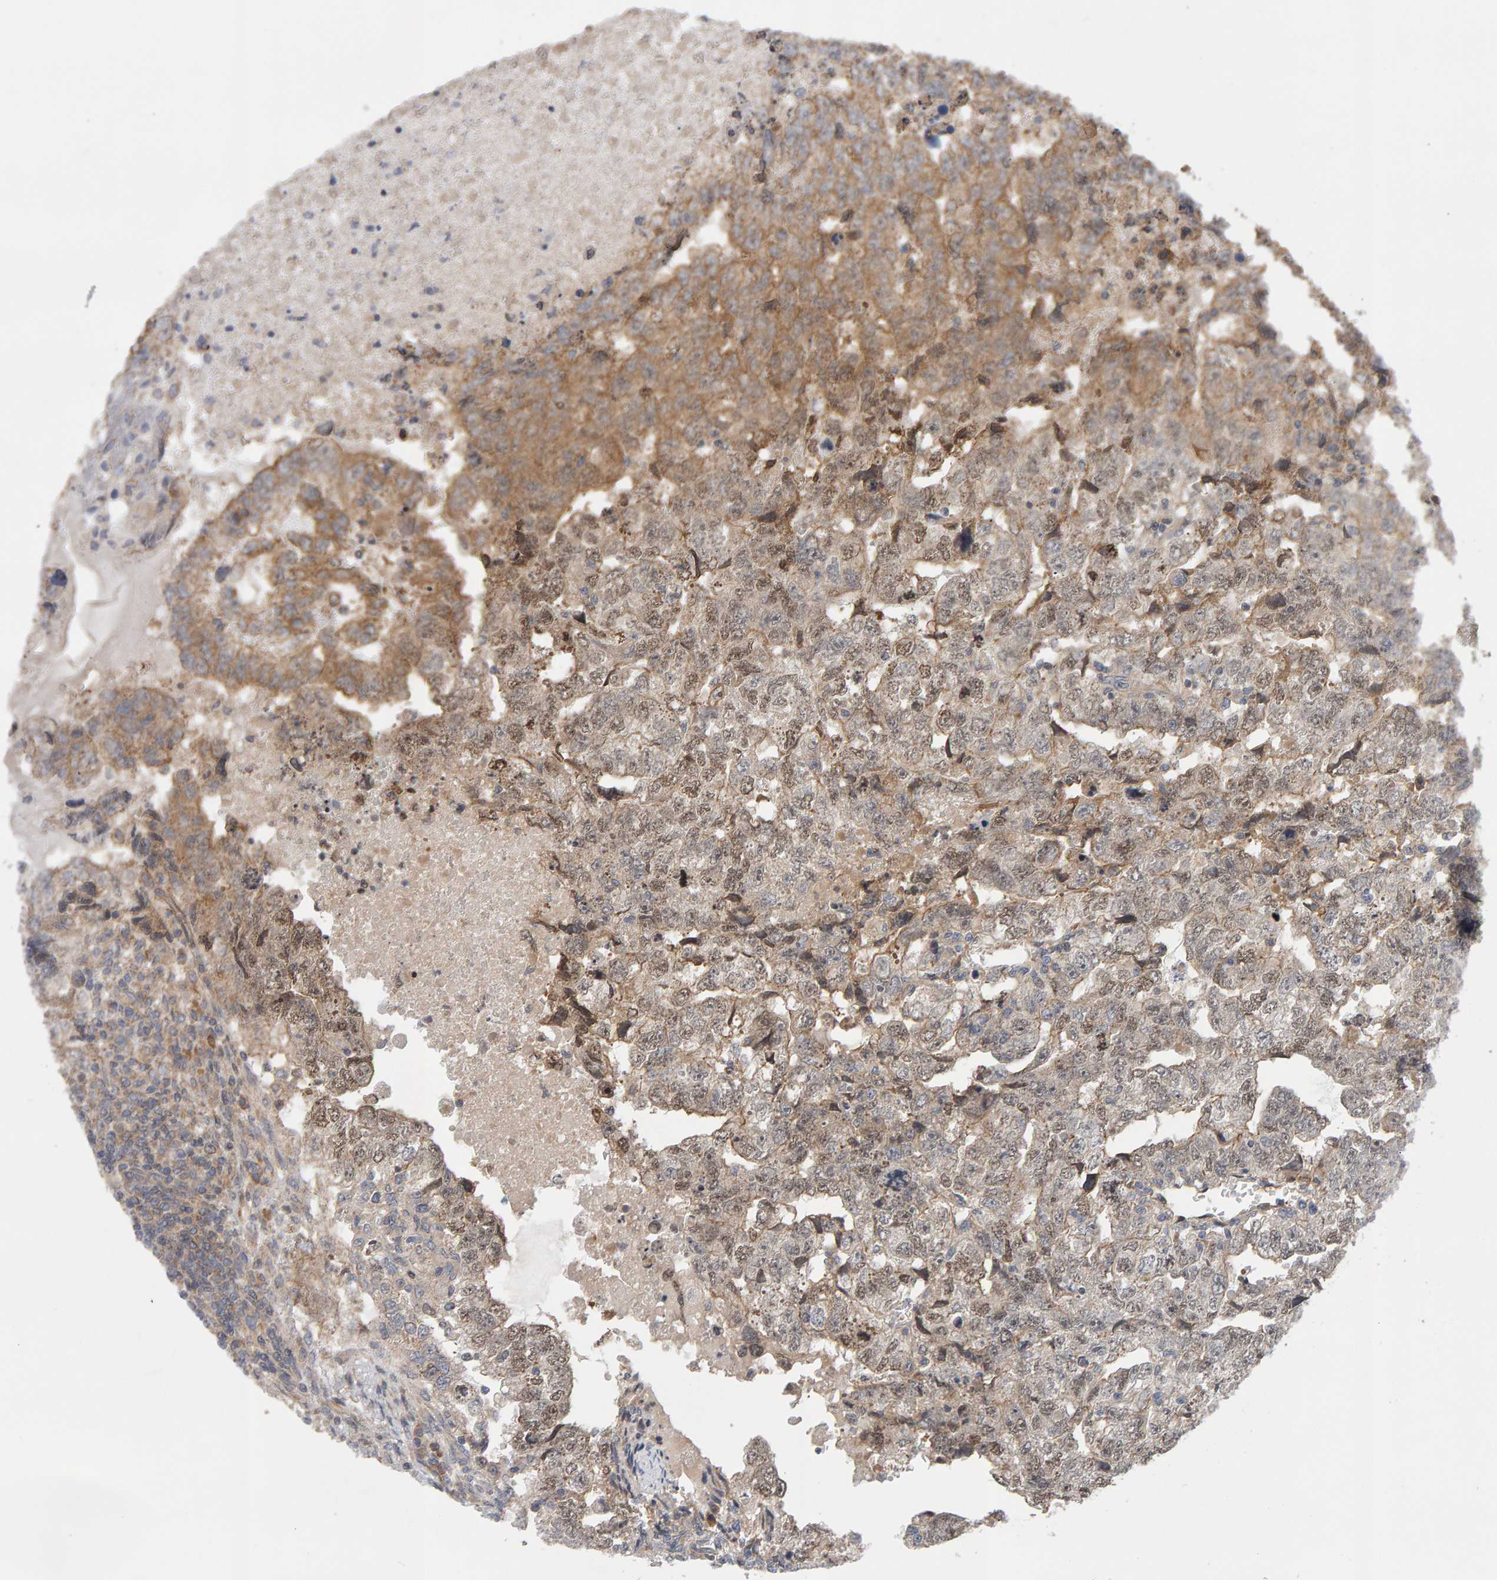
{"staining": {"intensity": "moderate", "quantity": "25%-75%", "location": "cytoplasmic/membranous,nuclear"}, "tissue": "testis cancer", "cell_type": "Tumor cells", "image_type": "cancer", "snomed": [{"axis": "morphology", "description": "Carcinoma, Embryonal, NOS"}, {"axis": "topography", "description": "Testis"}], "caption": "Testis cancer was stained to show a protein in brown. There is medium levels of moderate cytoplasmic/membranous and nuclear staining in approximately 25%-75% of tumor cells. (IHC, brightfield microscopy, high magnification).", "gene": "LZTS1", "patient": {"sex": "male", "age": 36}}